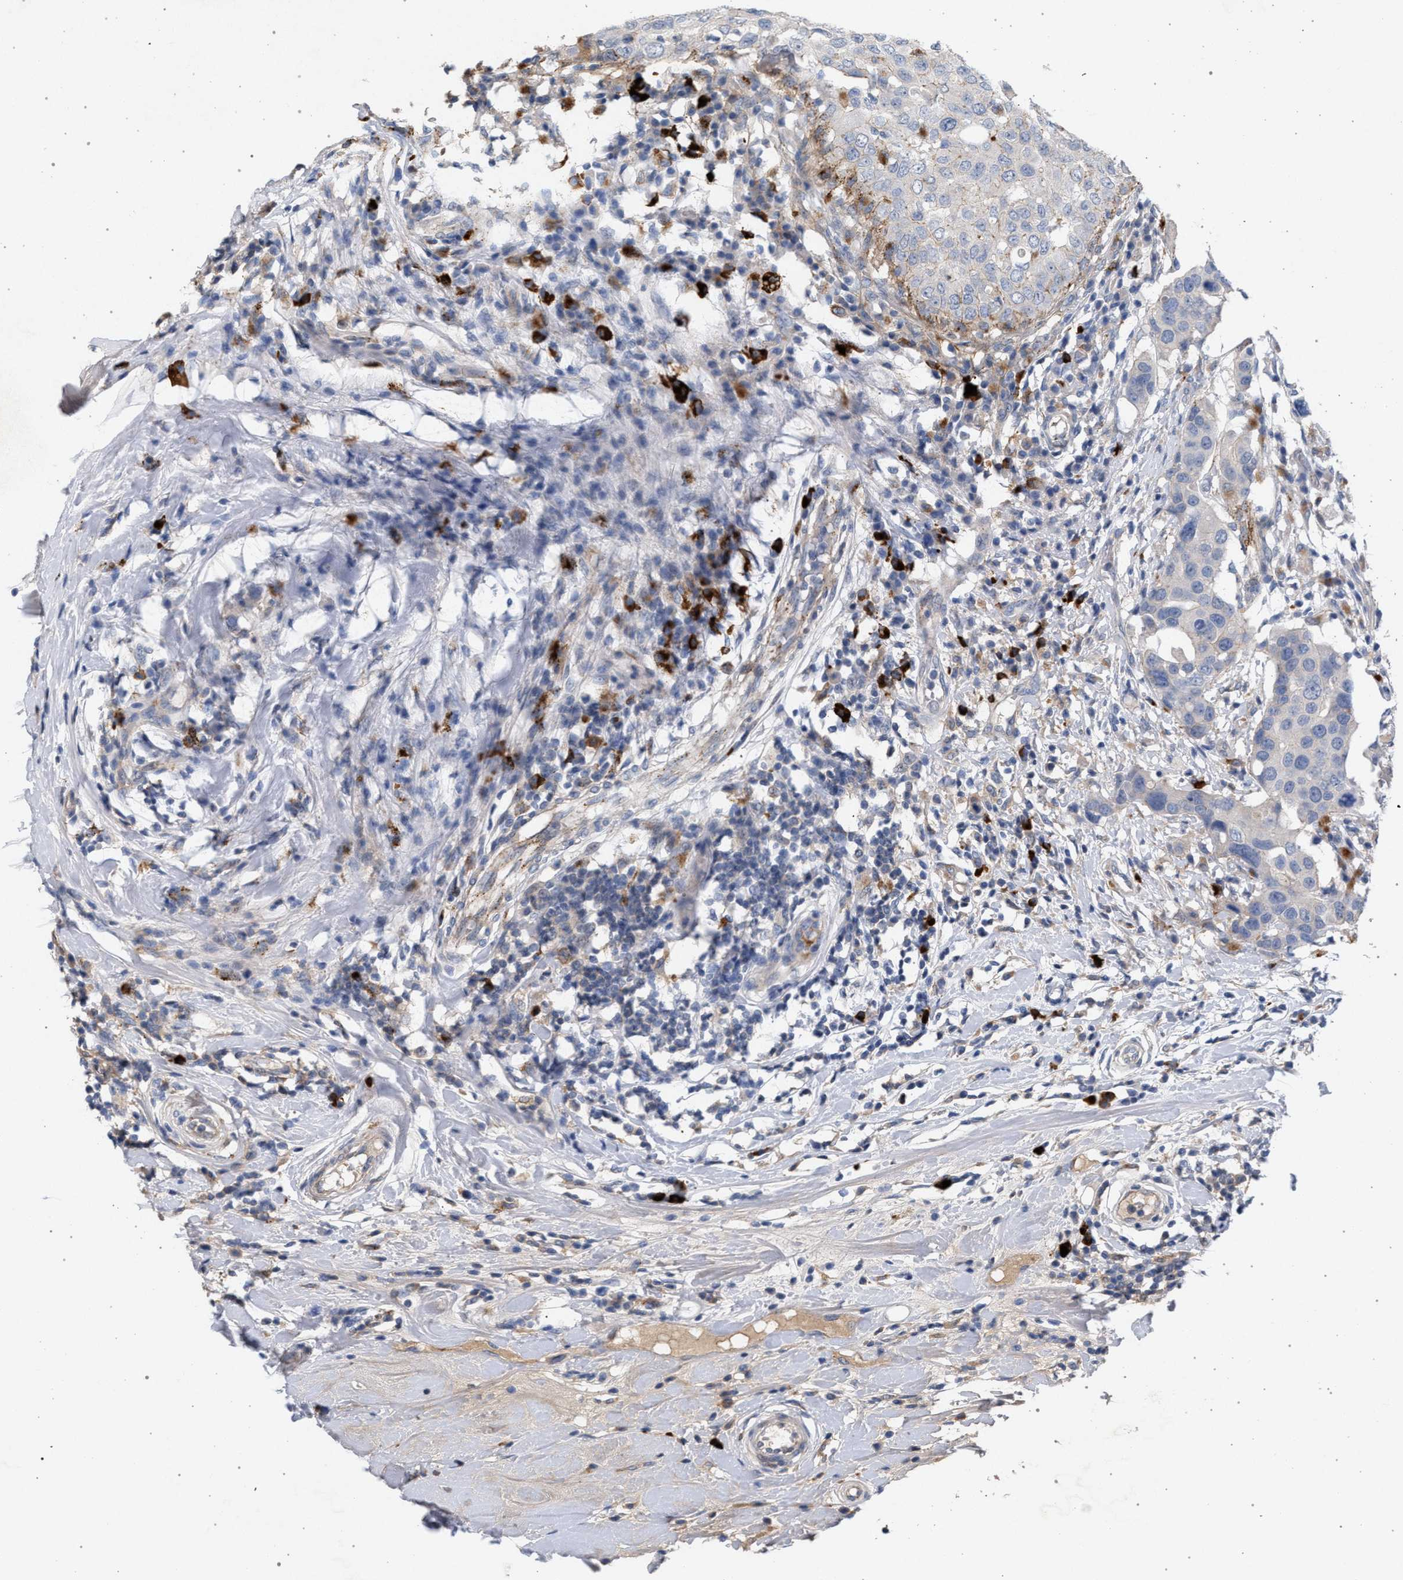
{"staining": {"intensity": "weak", "quantity": "<25%", "location": "cytoplasmic/membranous"}, "tissue": "breast cancer", "cell_type": "Tumor cells", "image_type": "cancer", "snomed": [{"axis": "morphology", "description": "Duct carcinoma"}, {"axis": "topography", "description": "Breast"}], "caption": "Micrograph shows no protein positivity in tumor cells of infiltrating ductal carcinoma (breast) tissue. (DAB (3,3'-diaminobenzidine) immunohistochemistry, high magnification).", "gene": "MAMDC2", "patient": {"sex": "female", "age": 27}}